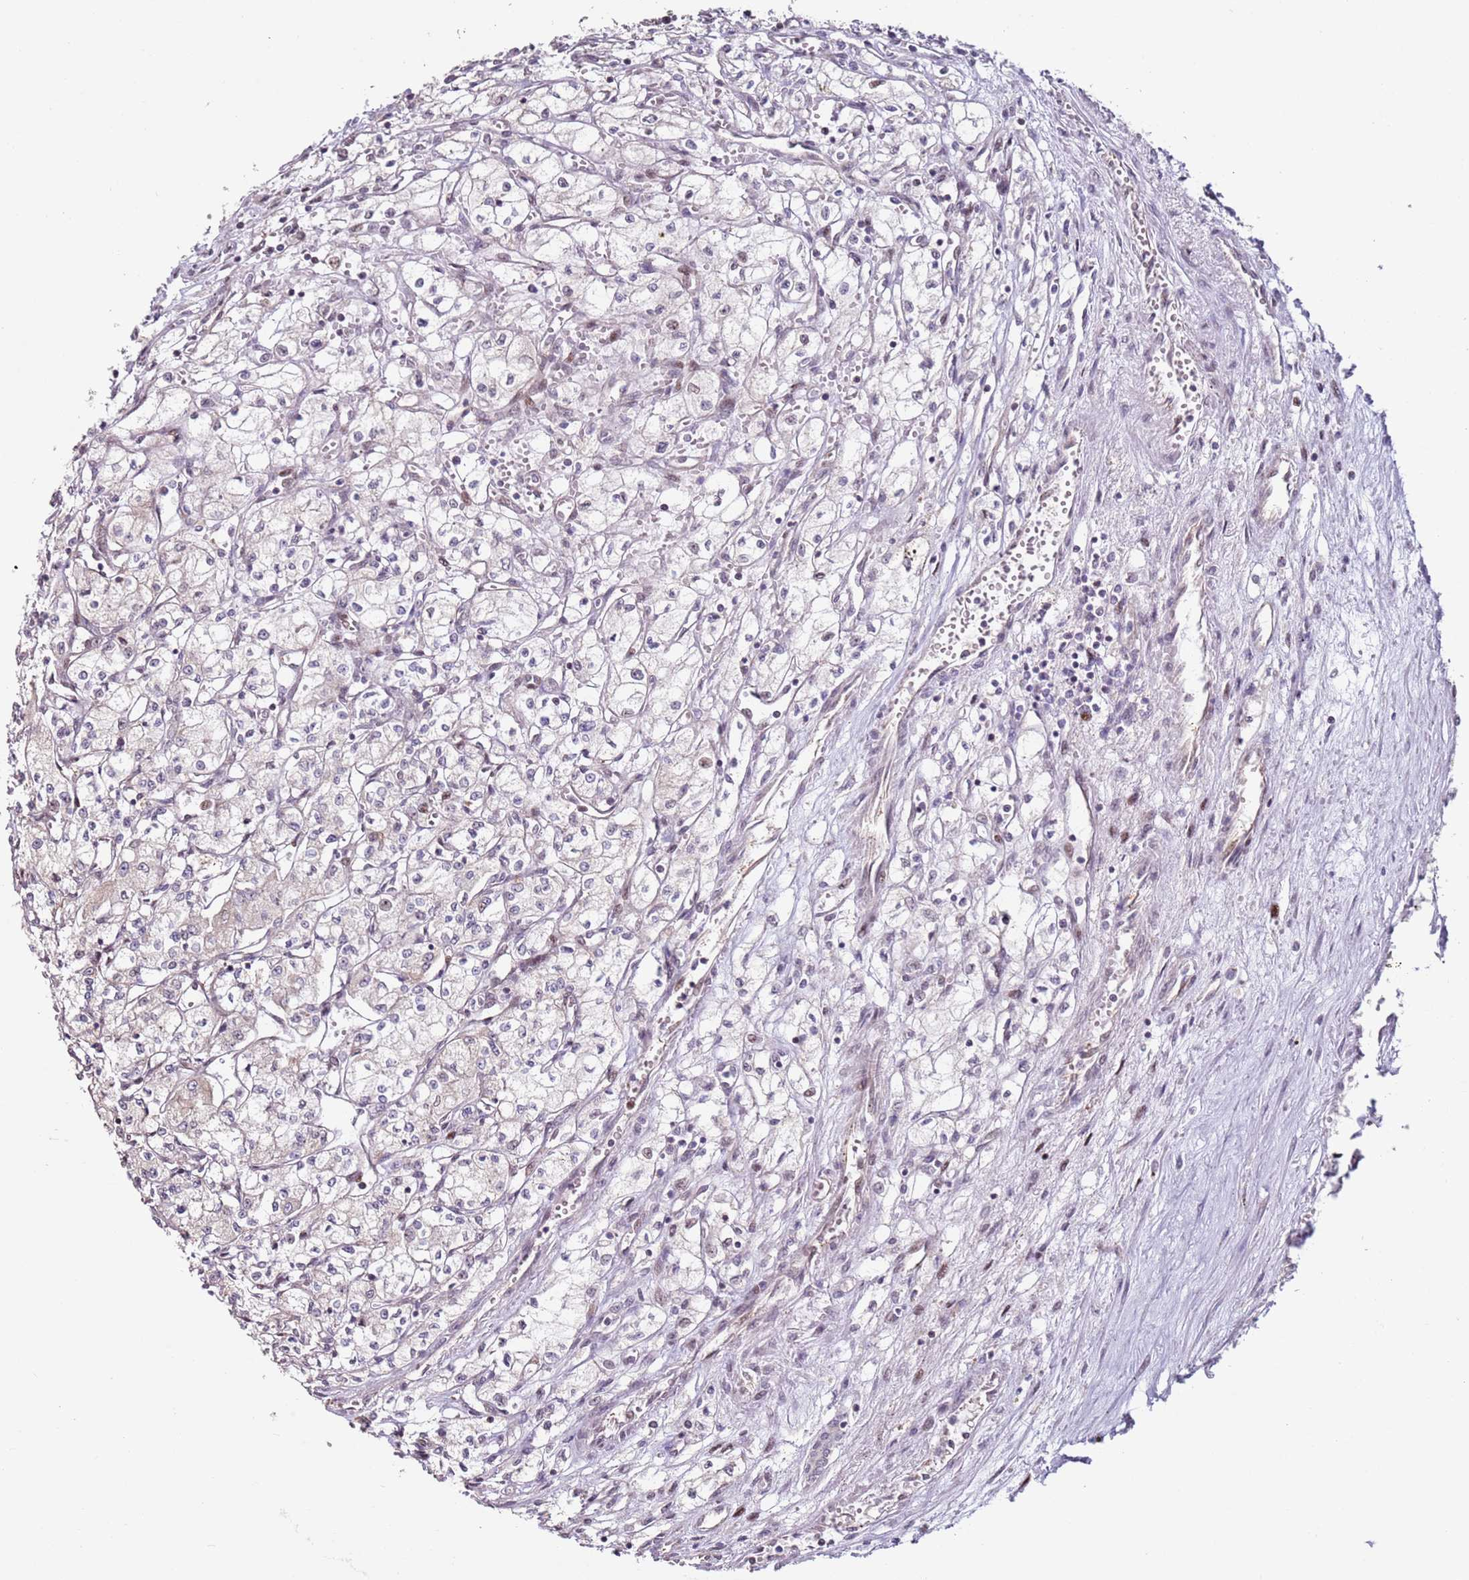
{"staining": {"intensity": "negative", "quantity": "none", "location": "none"}, "tissue": "renal cancer", "cell_type": "Tumor cells", "image_type": "cancer", "snomed": [{"axis": "morphology", "description": "Adenocarcinoma, NOS"}, {"axis": "topography", "description": "Kidney"}], "caption": "IHC image of renal cancer (adenocarcinoma) stained for a protein (brown), which exhibits no positivity in tumor cells.", "gene": "PSMD4", "patient": {"sex": "male", "age": 59}}